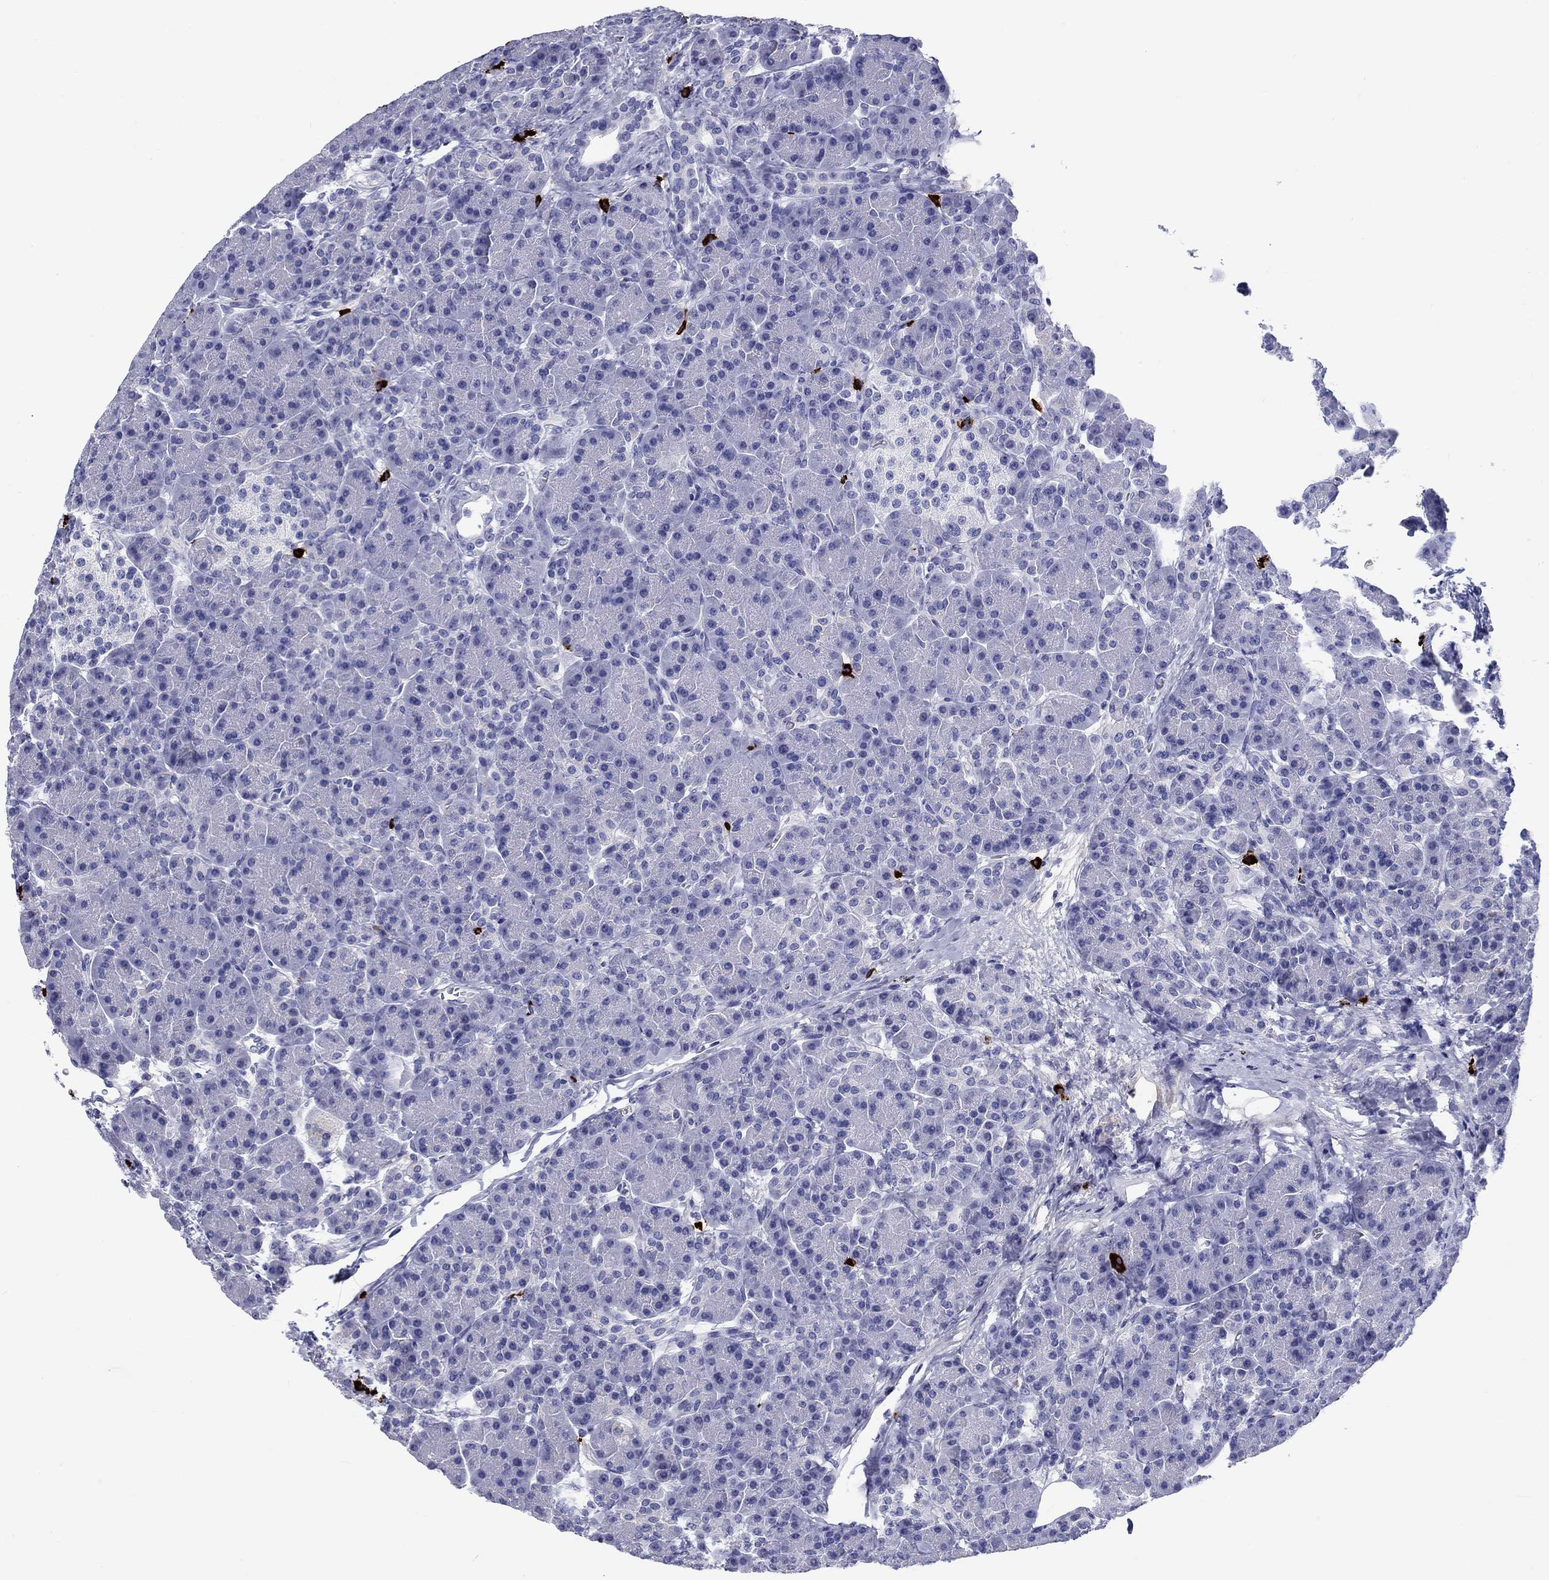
{"staining": {"intensity": "negative", "quantity": "none", "location": "none"}, "tissue": "pancreas", "cell_type": "Exocrine glandular cells", "image_type": "normal", "snomed": [{"axis": "morphology", "description": "Normal tissue, NOS"}, {"axis": "topography", "description": "Pancreas"}], "caption": "Immunohistochemistry (IHC) of benign human pancreas exhibits no staining in exocrine glandular cells.", "gene": "CD40LG", "patient": {"sex": "female", "age": 63}}